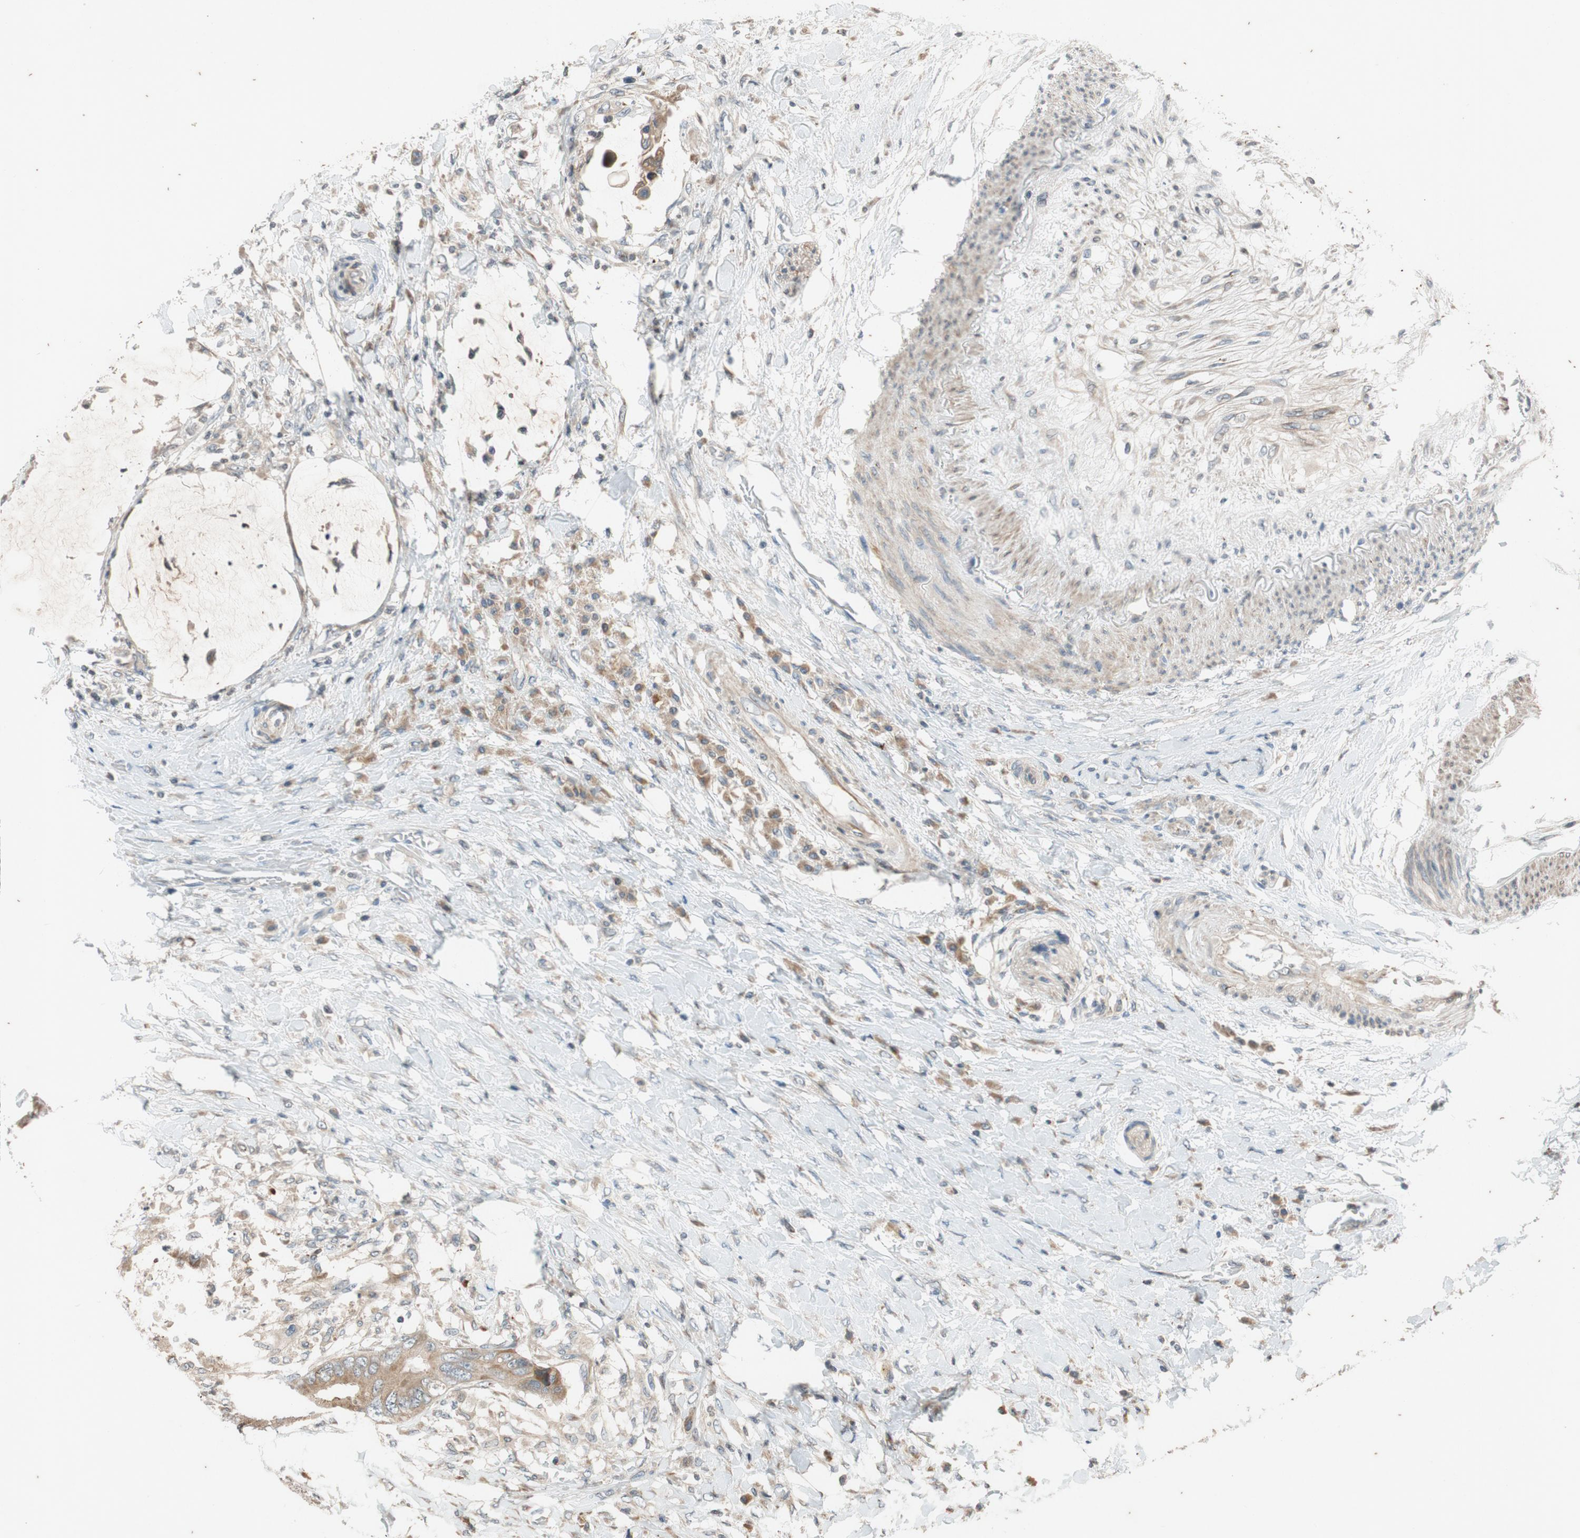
{"staining": {"intensity": "moderate", "quantity": ">75%", "location": "cytoplasmic/membranous"}, "tissue": "colorectal cancer", "cell_type": "Tumor cells", "image_type": "cancer", "snomed": [{"axis": "morphology", "description": "Adenocarcinoma, NOS"}, {"axis": "topography", "description": "Rectum"}], "caption": "Moderate cytoplasmic/membranous expression for a protein is appreciated in about >75% of tumor cells of colorectal adenocarcinoma using IHC.", "gene": "ATP2C1", "patient": {"sex": "female", "age": 77}}